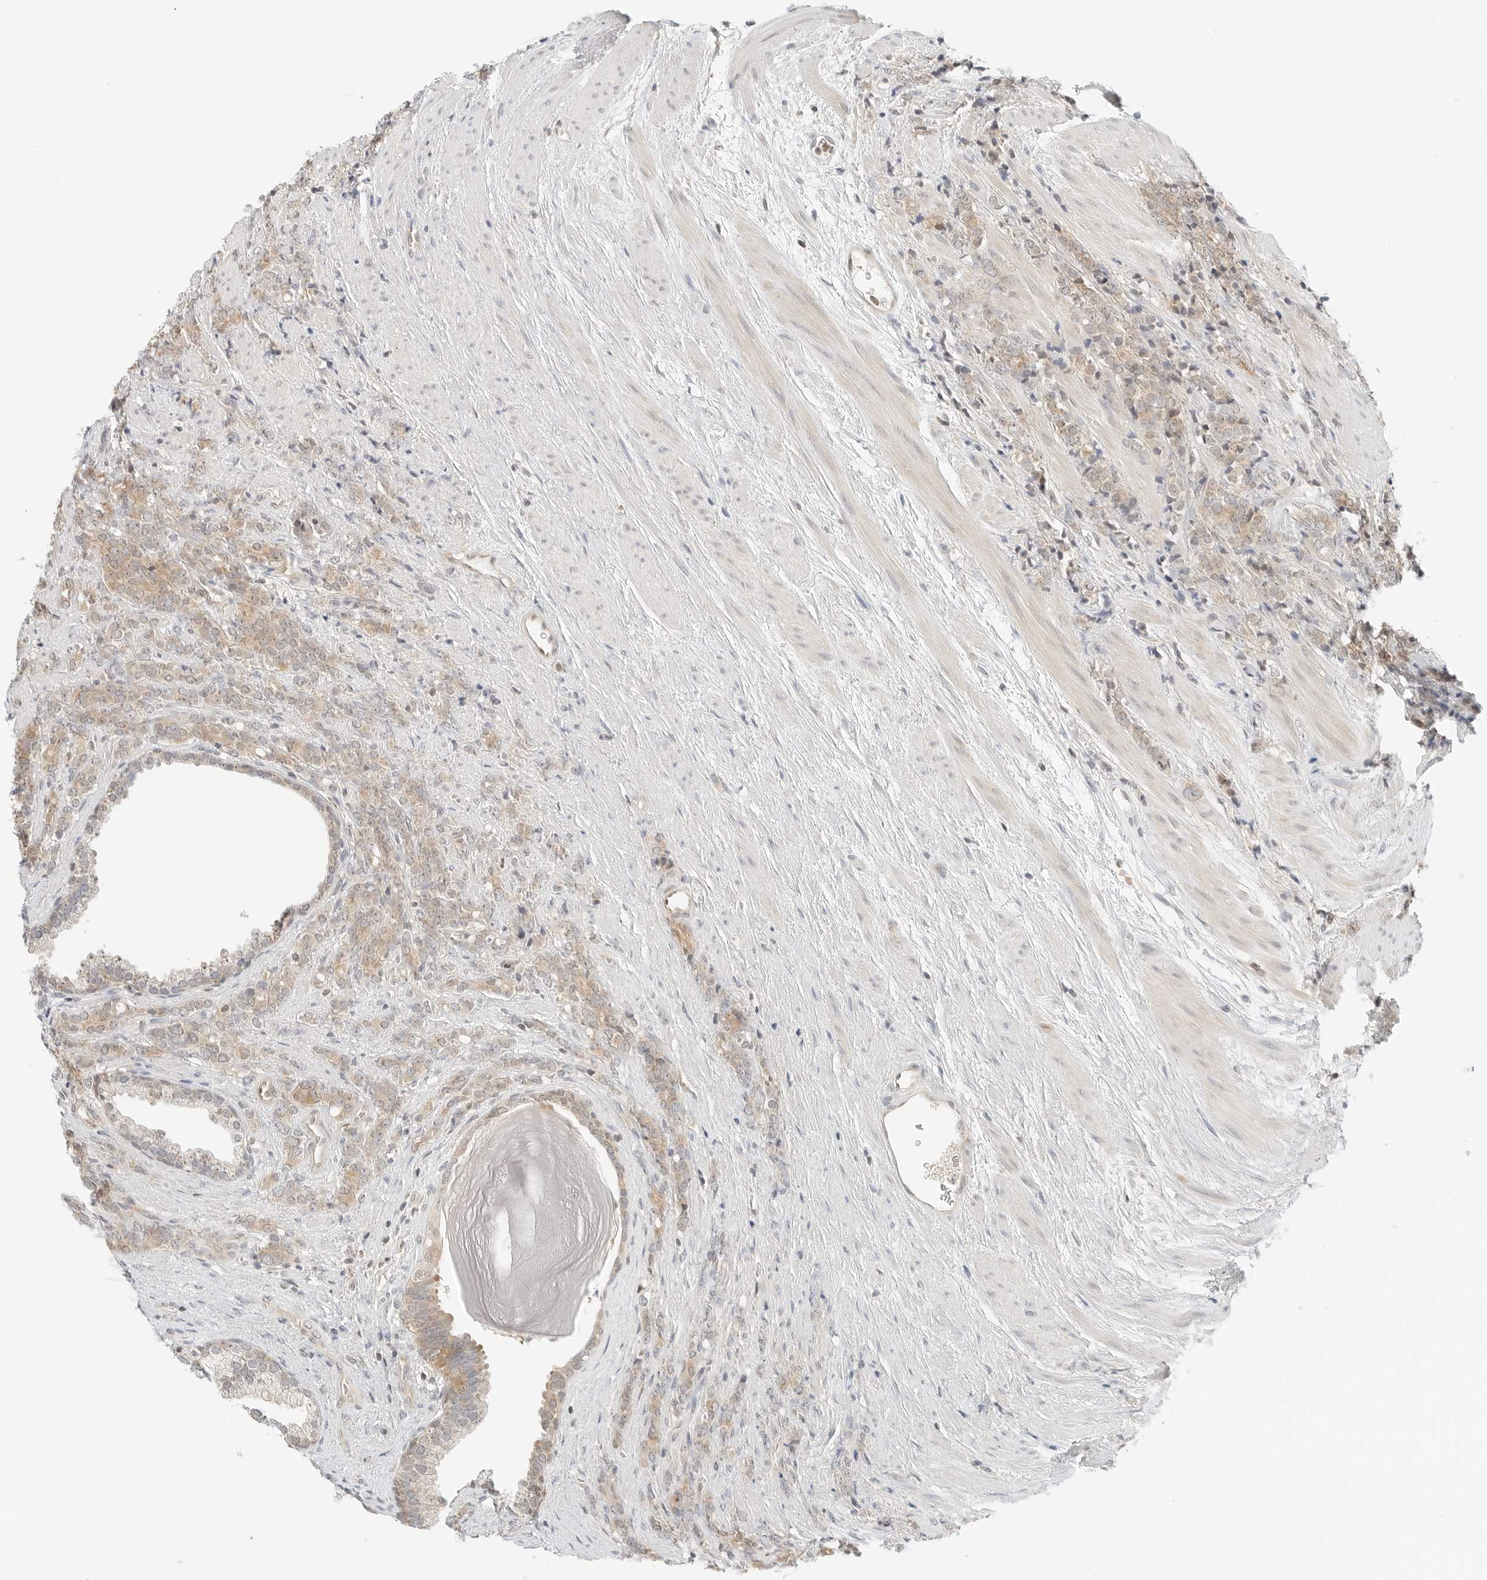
{"staining": {"intensity": "weak", "quantity": ">75%", "location": "cytoplasmic/membranous"}, "tissue": "prostate cancer", "cell_type": "Tumor cells", "image_type": "cancer", "snomed": [{"axis": "morphology", "description": "Adenocarcinoma, High grade"}, {"axis": "topography", "description": "Prostate"}], "caption": "Human high-grade adenocarcinoma (prostate) stained with a brown dye shows weak cytoplasmic/membranous positive expression in approximately >75% of tumor cells.", "gene": "IQCC", "patient": {"sex": "male", "age": 62}}